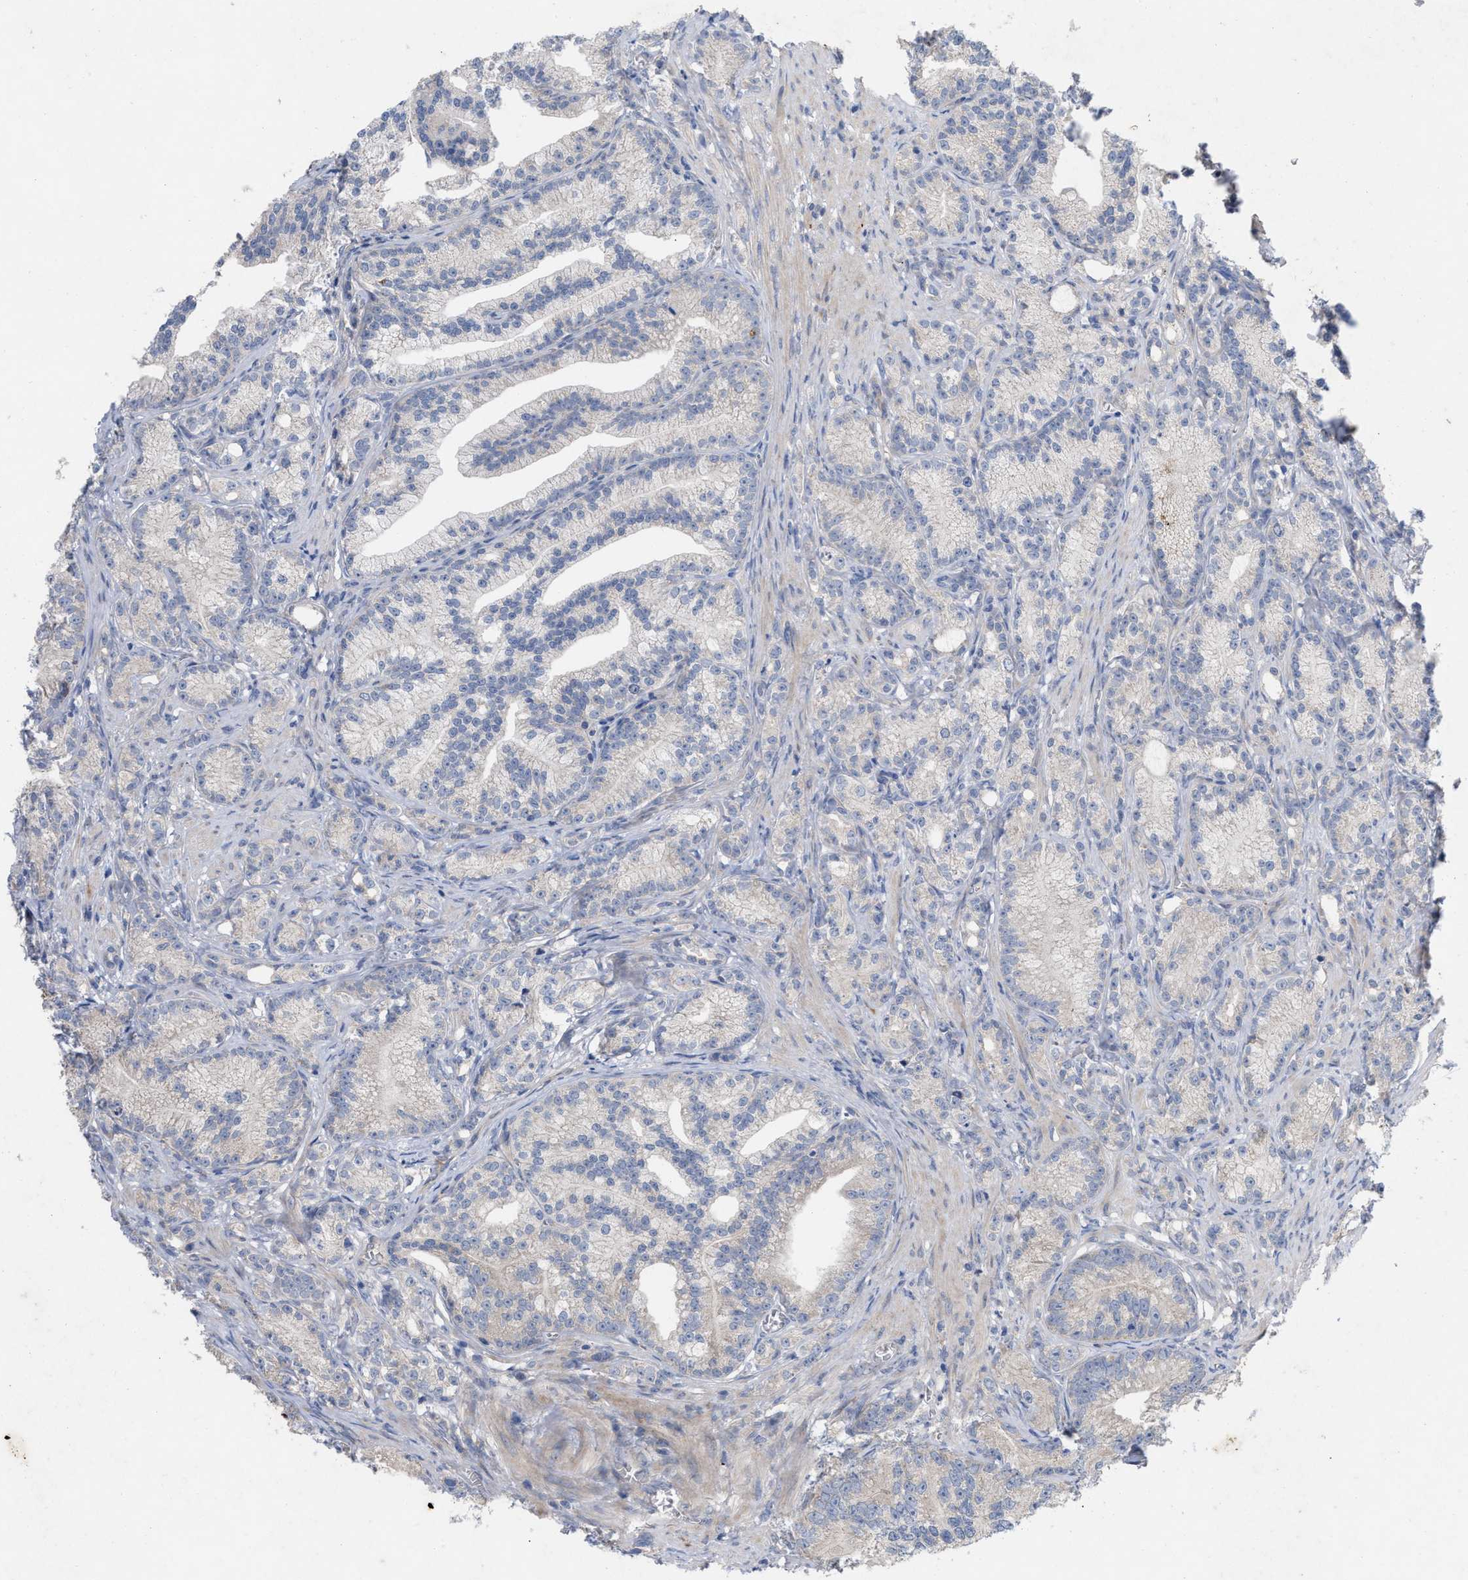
{"staining": {"intensity": "negative", "quantity": "none", "location": "none"}, "tissue": "prostate cancer", "cell_type": "Tumor cells", "image_type": "cancer", "snomed": [{"axis": "morphology", "description": "Adenocarcinoma, Low grade"}, {"axis": "topography", "description": "Prostate"}], "caption": "This is an IHC micrograph of low-grade adenocarcinoma (prostate). There is no expression in tumor cells.", "gene": "VIP", "patient": {"sex": "male", "age": 89}}